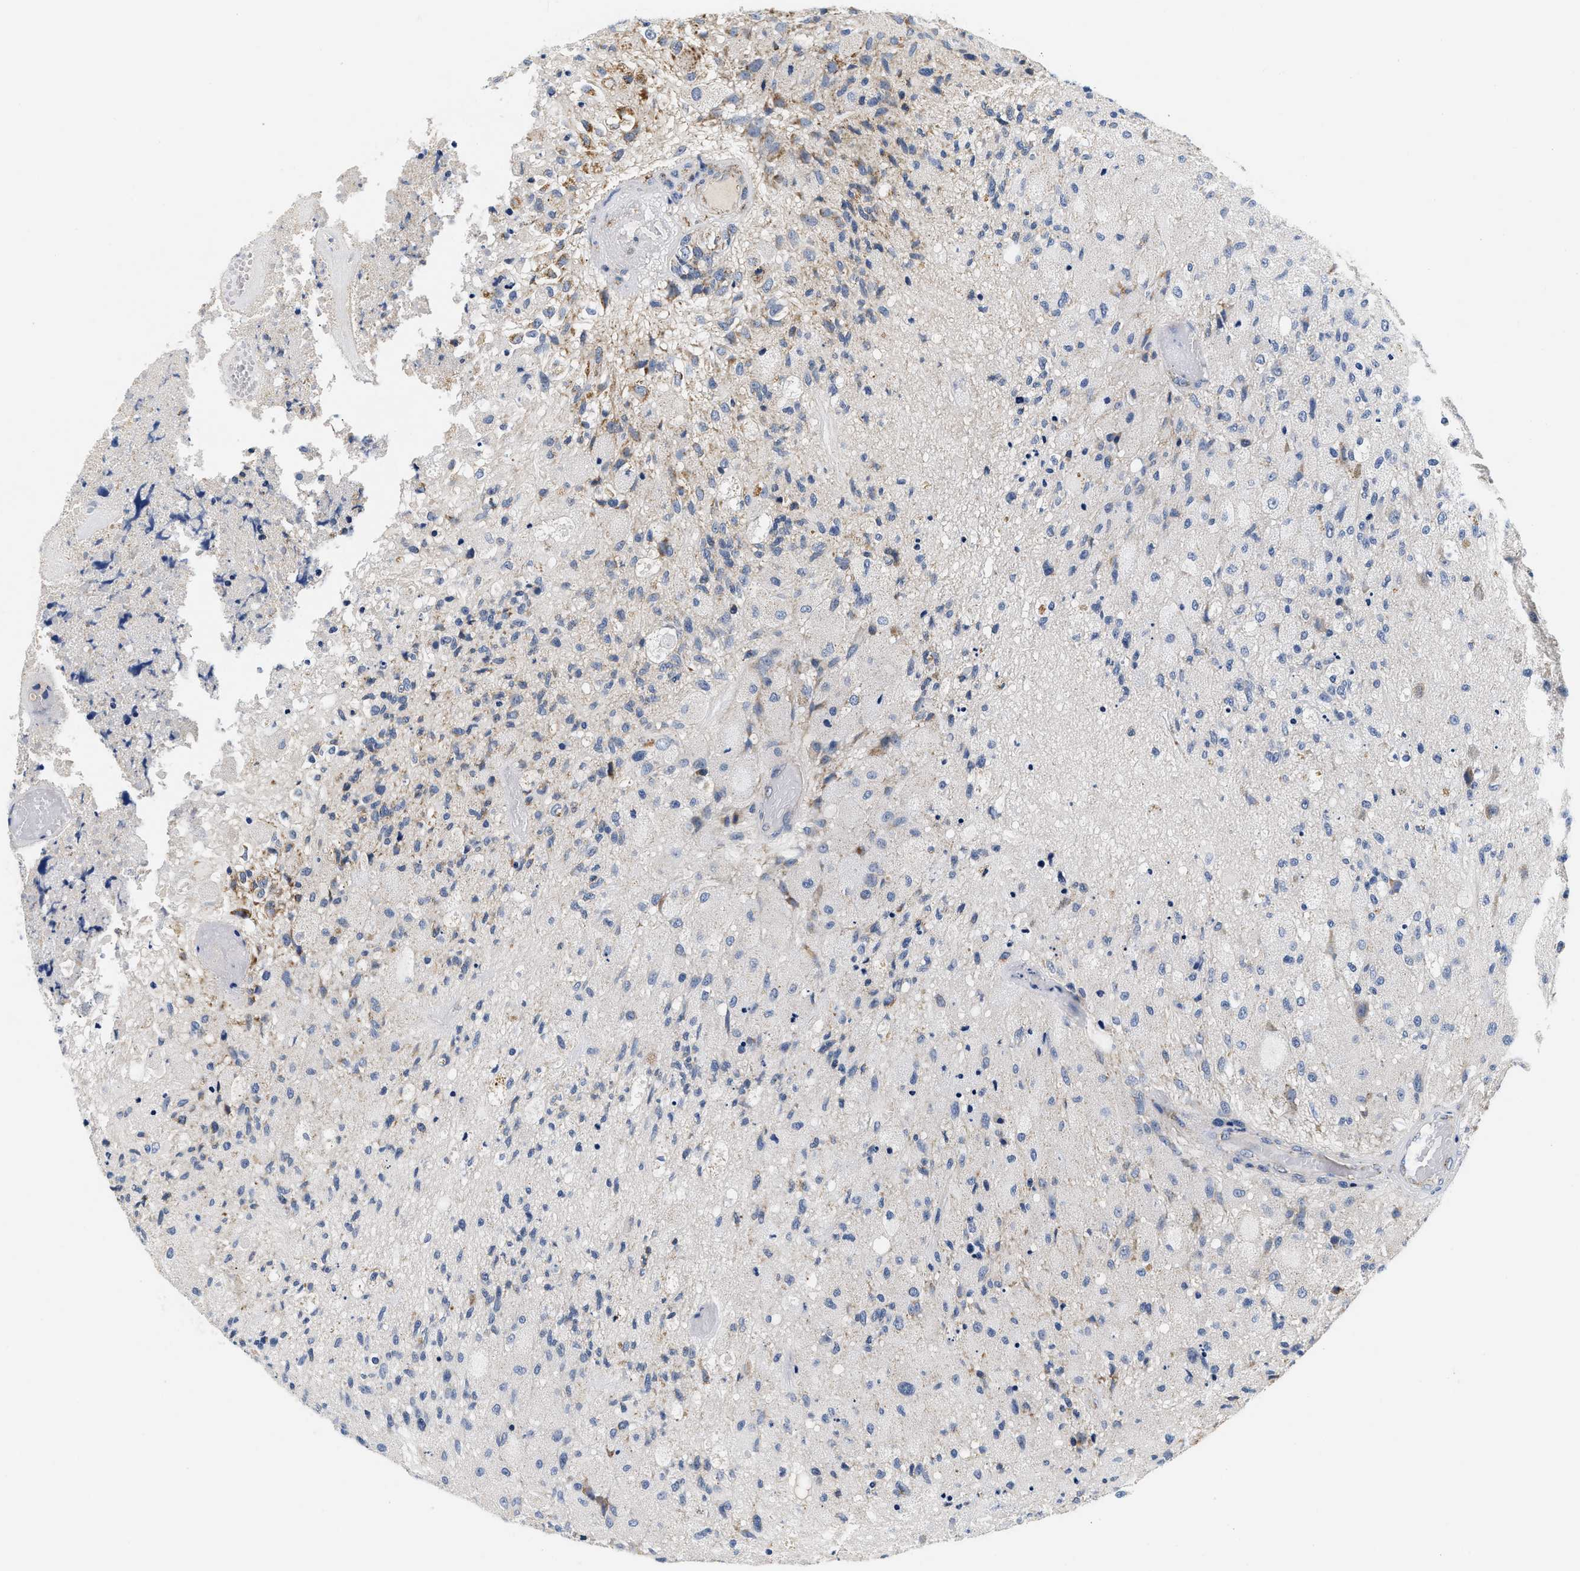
{"staining": {"intensity": "negative", "quantity": "none", "location": "none"}, "tissue": "glioma", "cell_type": "Tumor cells", "image_type": "cancer", "snomed": [{"axis": "morphology", "description": "Normal tissue, NOS"}, {"axis": "morphology", "description": "Glioma, malignant, High grade"}, {"axis": "topography", "description": "Cerebral cortex"}], "caption": "High power microscopy image of an IHC histopathology image of malignant high-grade glioma, revealing no significant staining in tumor cells.", "gene": "PDP1", "patient": {"sex": "male", "age": 77}}